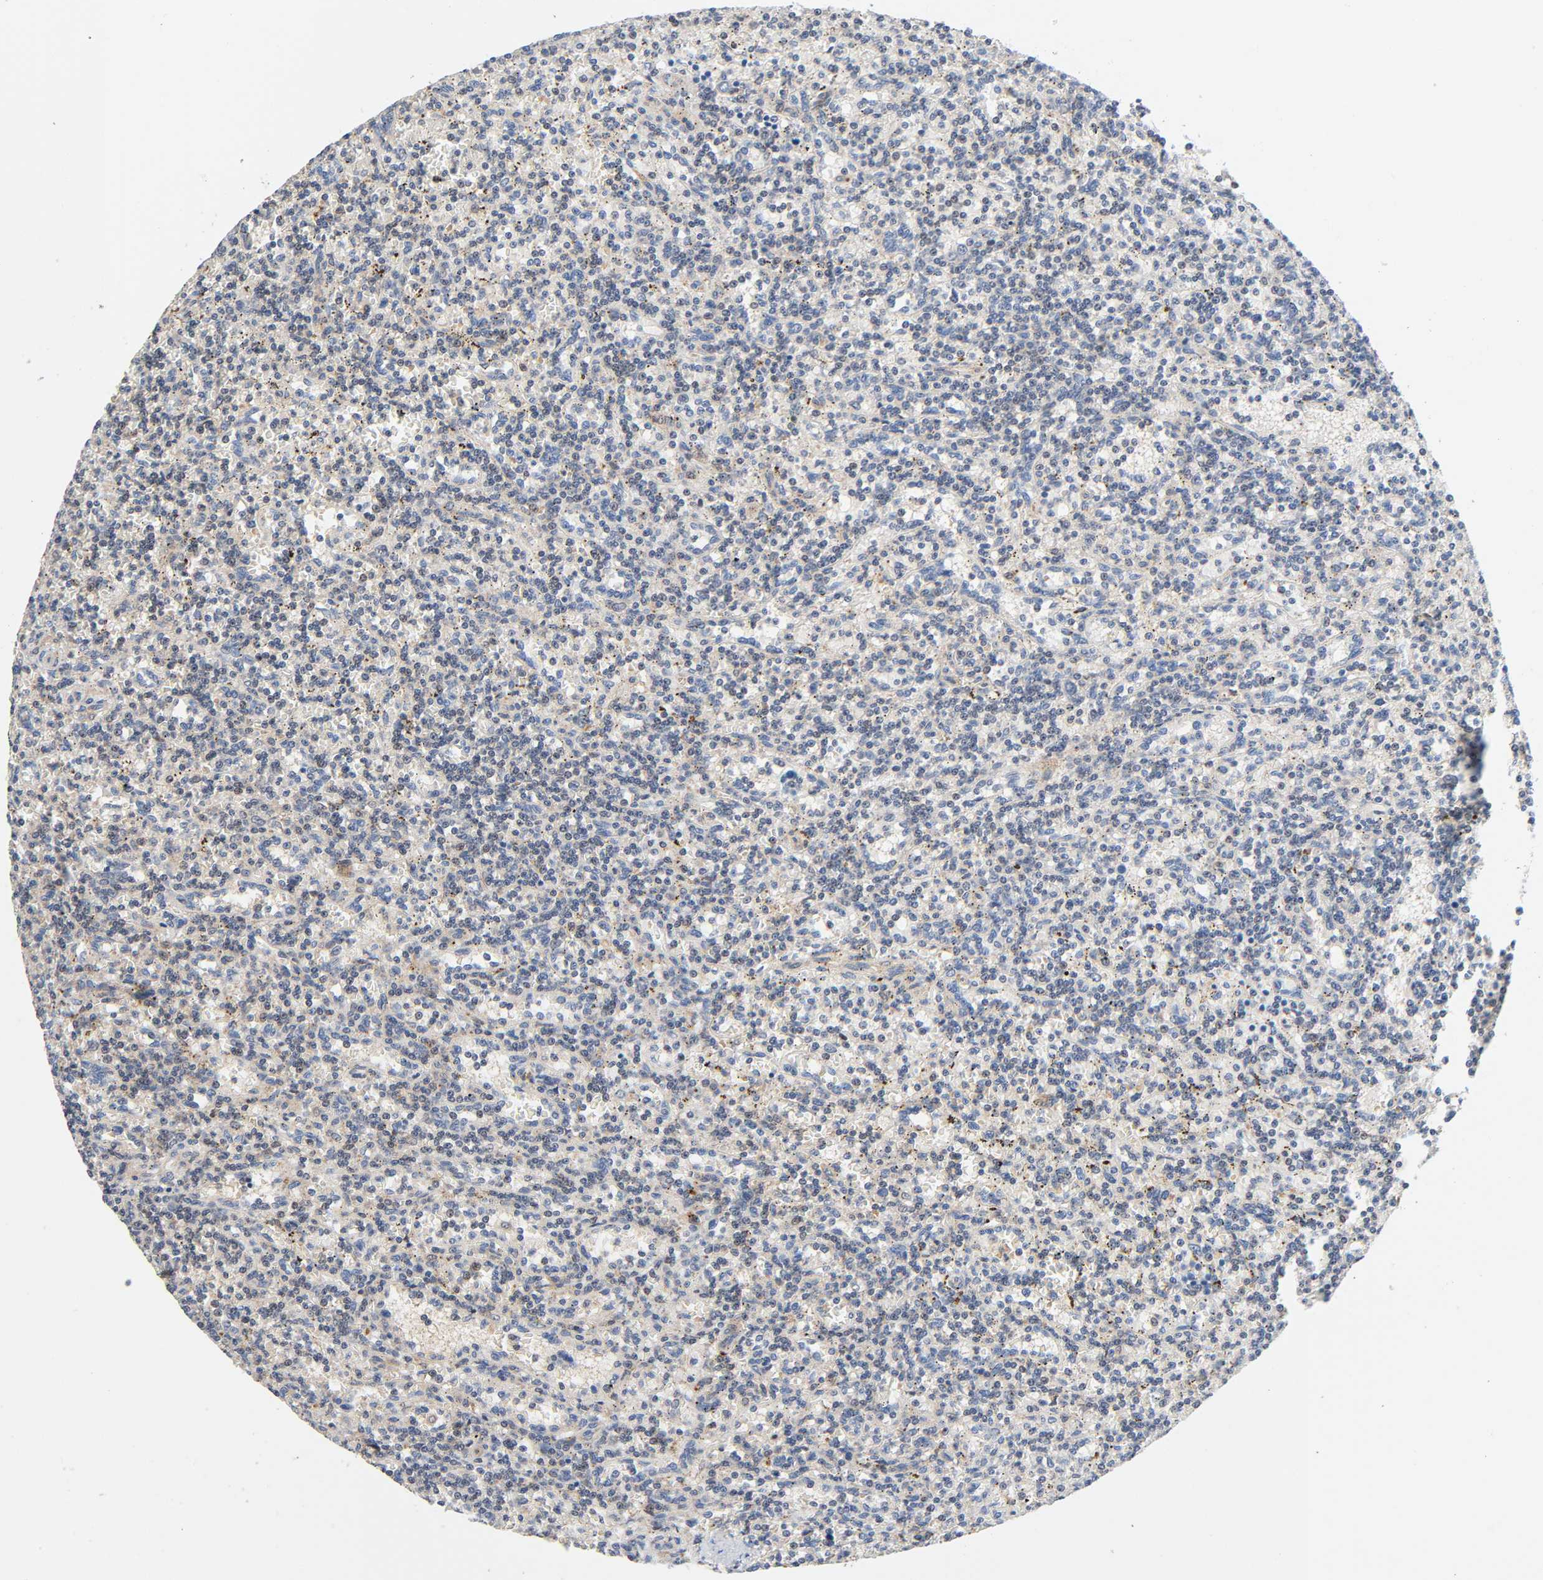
{"staining": {"intensity": "negative", "quantity": "none", "location": "none"}, "tissue": "lymphoma", "cell_type": "Tumor cells", "image_type": "cancer", "snomed": [{"axis": "morphology", "description": "Malignant lymphoma, non-Hodgkin's type, Low grade"}, {"axis": "topography", "description": "Spleen"}], "caption": "An immunohistochemistry (IHC) image of lymphoma is shown. There is no staining in tumor cells of lymphoma.", "gene": "CASP9", "patient": {"sex": "male", "age": 73}}